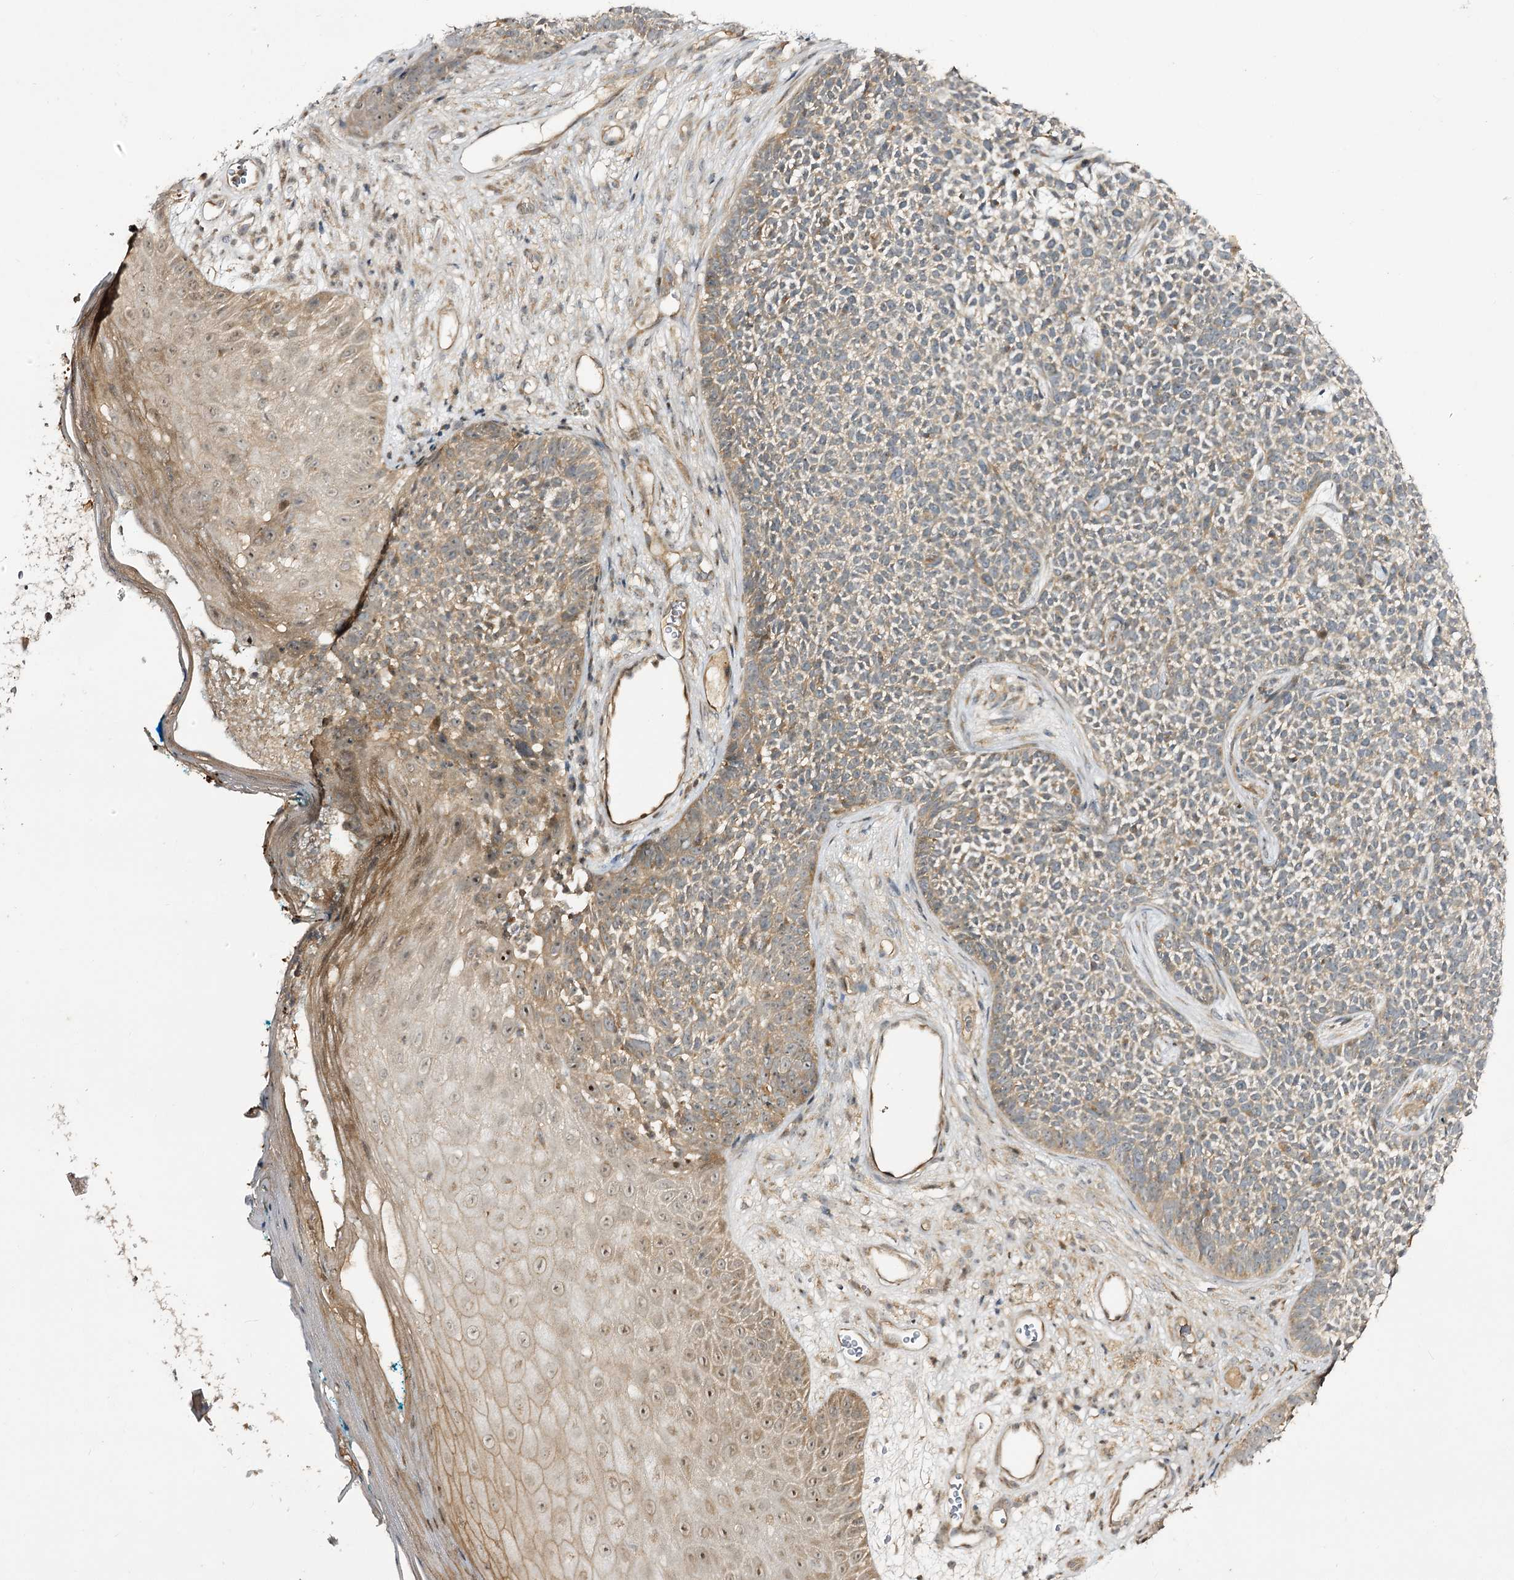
{"staining": {"intensity": "moderate", "quantity": ">75%", "location": "cytoplasmic/membranous"}, "tissue": "skin cancer", "cell_type": "Tumor cells", "image_type": "cancer", "snomed": [{"axis": "morphology", "description": "Basal cell carcinoma"}, {"axis": "topography", "description": "Skin"}], "caption": "The image shows a brown stain indicating the presence of a protein in the cytoplasmic/membranous of tumor cells in skin cancer (basal cell carcinoma).", "gene": "C11orf80", "patient": {"sex": "female", "age": 84}}